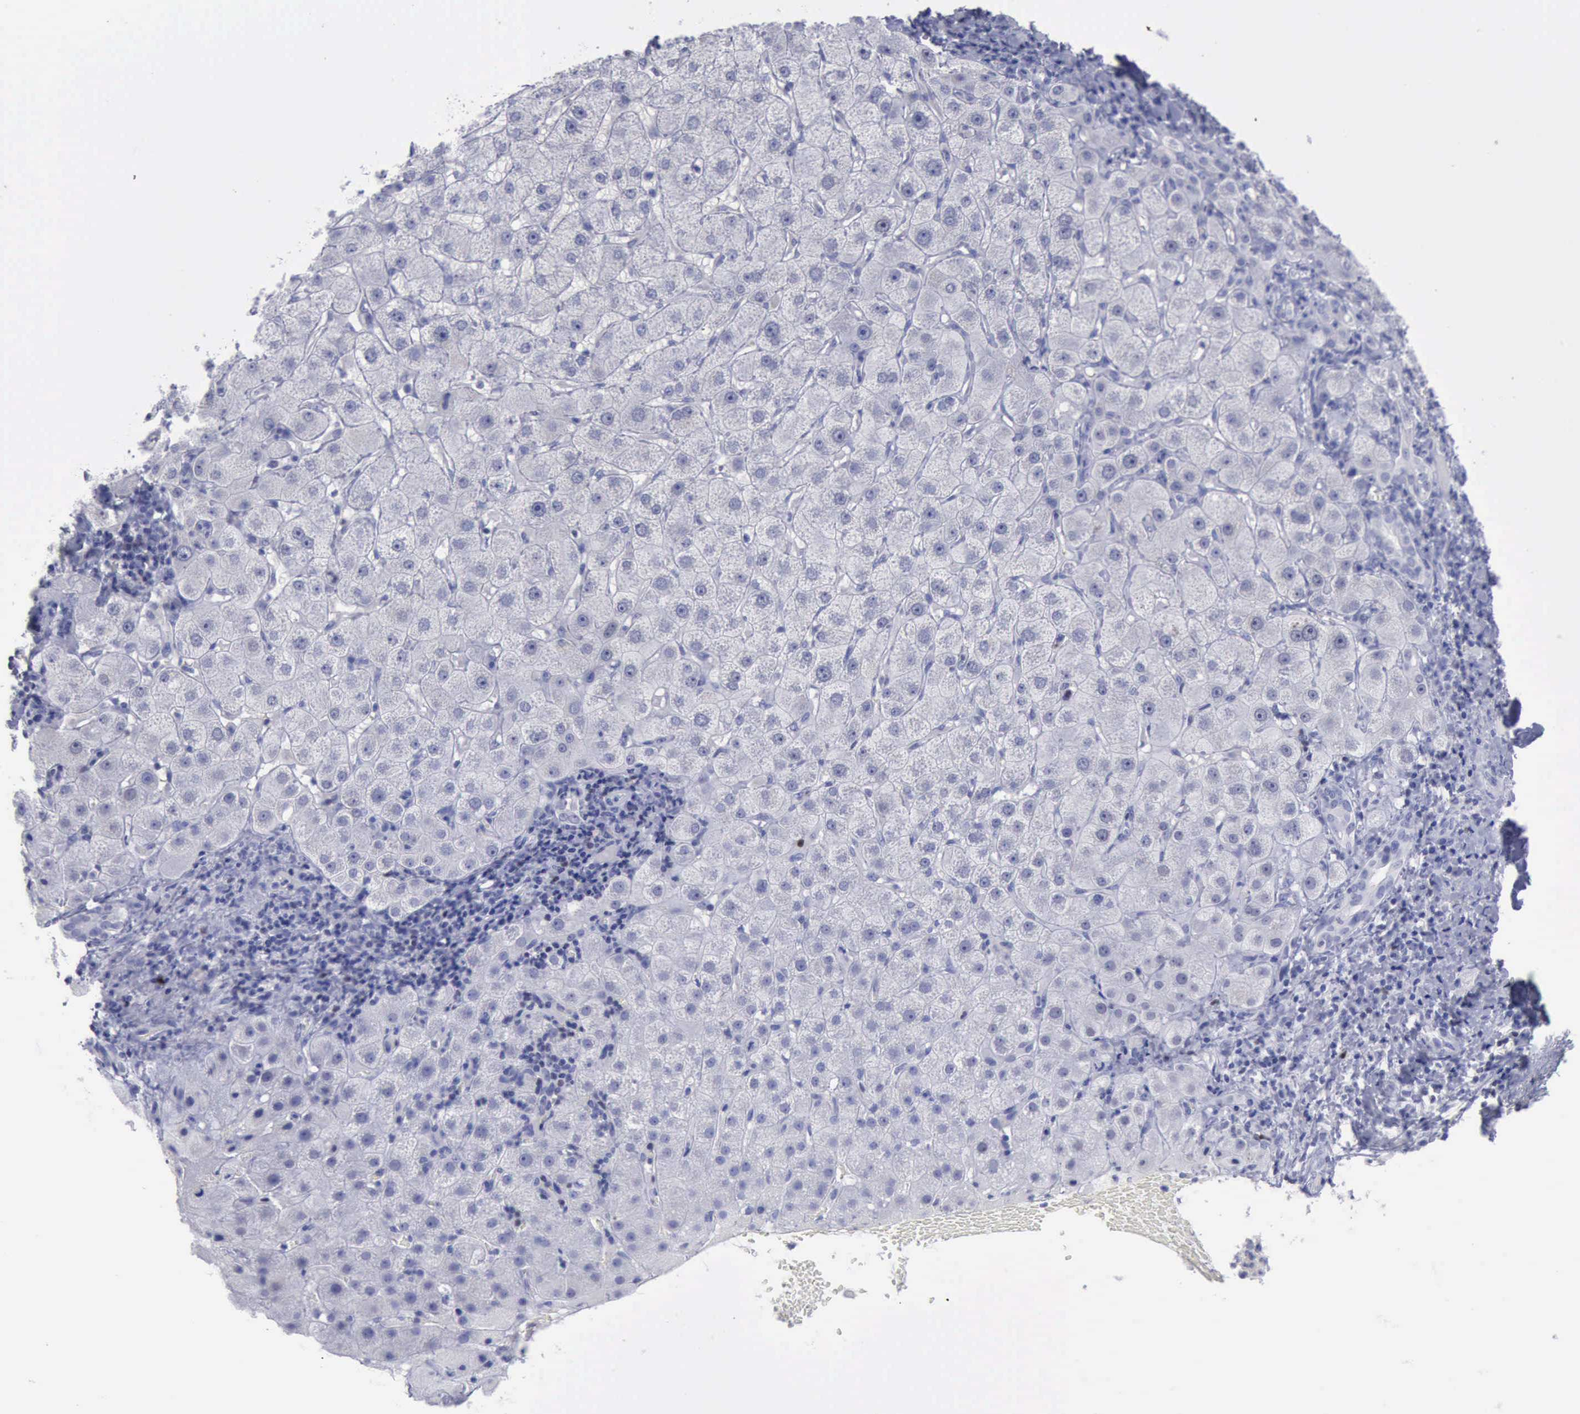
{"staining": {"intensity": "negative", "quantity": "none", "location": "none"}, "tissue": "liver cancer", "cell_type": "Tumor cells", "image_type": "cancer", "snomed": [{"axis": "morphology", "description": "Cholangiocarcinoma"}, {"axis": "topography", "description": "Liver"}], "caption": "Immunohistochemistry micrograph of neoplastic tissue: liver cancer stained with DAB (3,3'-diaminobenzidine) shows no significant protein expression in tumor cells. (DAB (3,3'-diaminobenzidine) immunohistochemistry visualized using brightfield microscopy, high magnification).", "gene": "SATB2", "patient": {"sex": "female", "age": 79}}